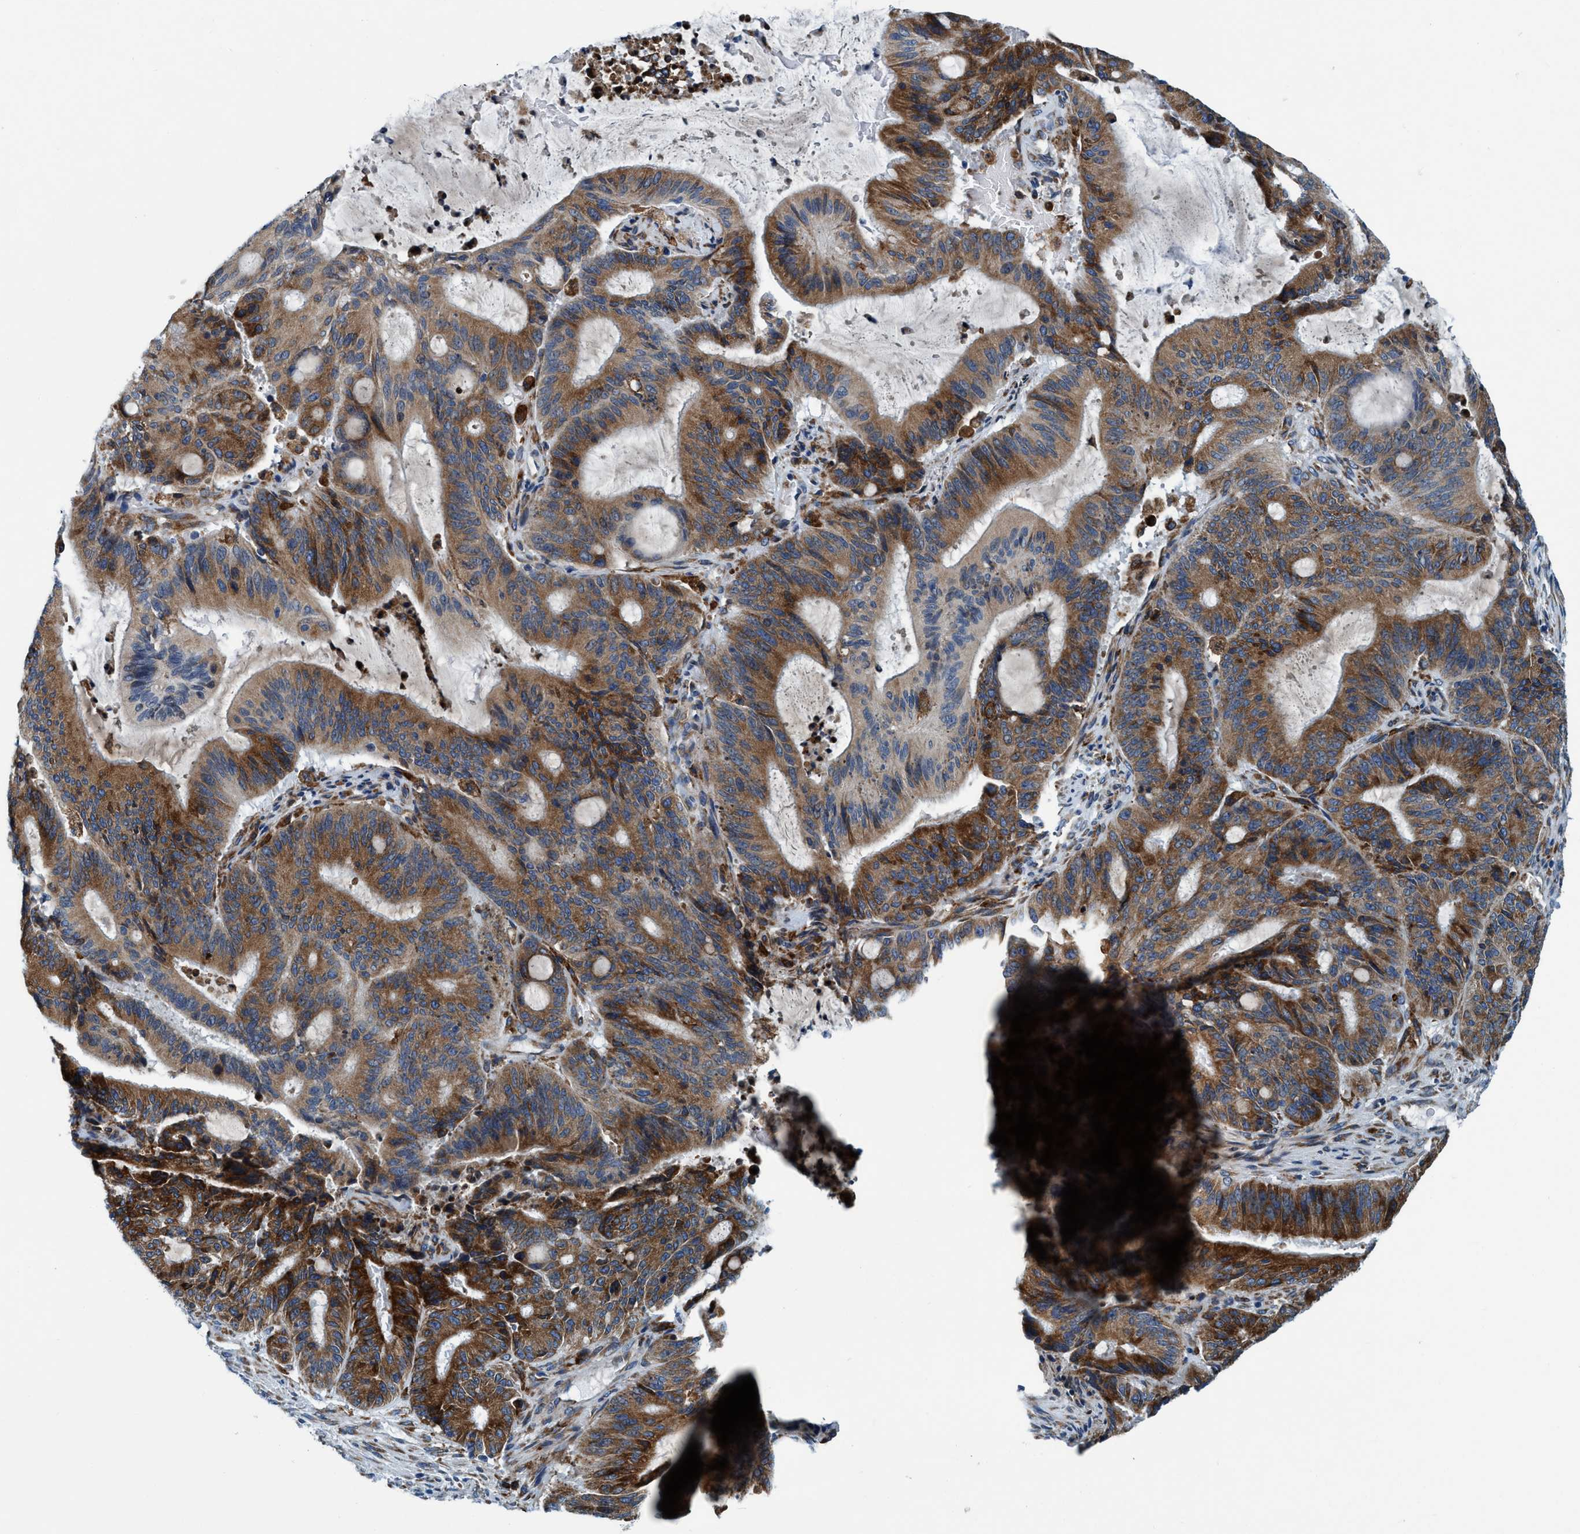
{"staining": {"intensity": "strong", "quantity": ">75%", "location": "cytoplasmic/membranous"}, "tissue": "liver cancer", "cell_type": "Tumor cells", "image_type": "cancer", "snomed": [{"axis": "morphology", "description": "Normal tissue, NOS"}, {"axis": "morphology", "description": "Cholangiocarcinoma"}, {"axis": "topography", "description": "Liver"}, {"axis": "topography", "description": "Peripheral nerve tissue"}], "caption": "Immunohistochemical staining of human liver cancer exhibits strong cytoplasmic/membranous protein positivity in about >75% of tumor cells. Nuclei are stained in blue.", "gene": "ARMC9", "patient": {"sex": "female", "age": 73}}